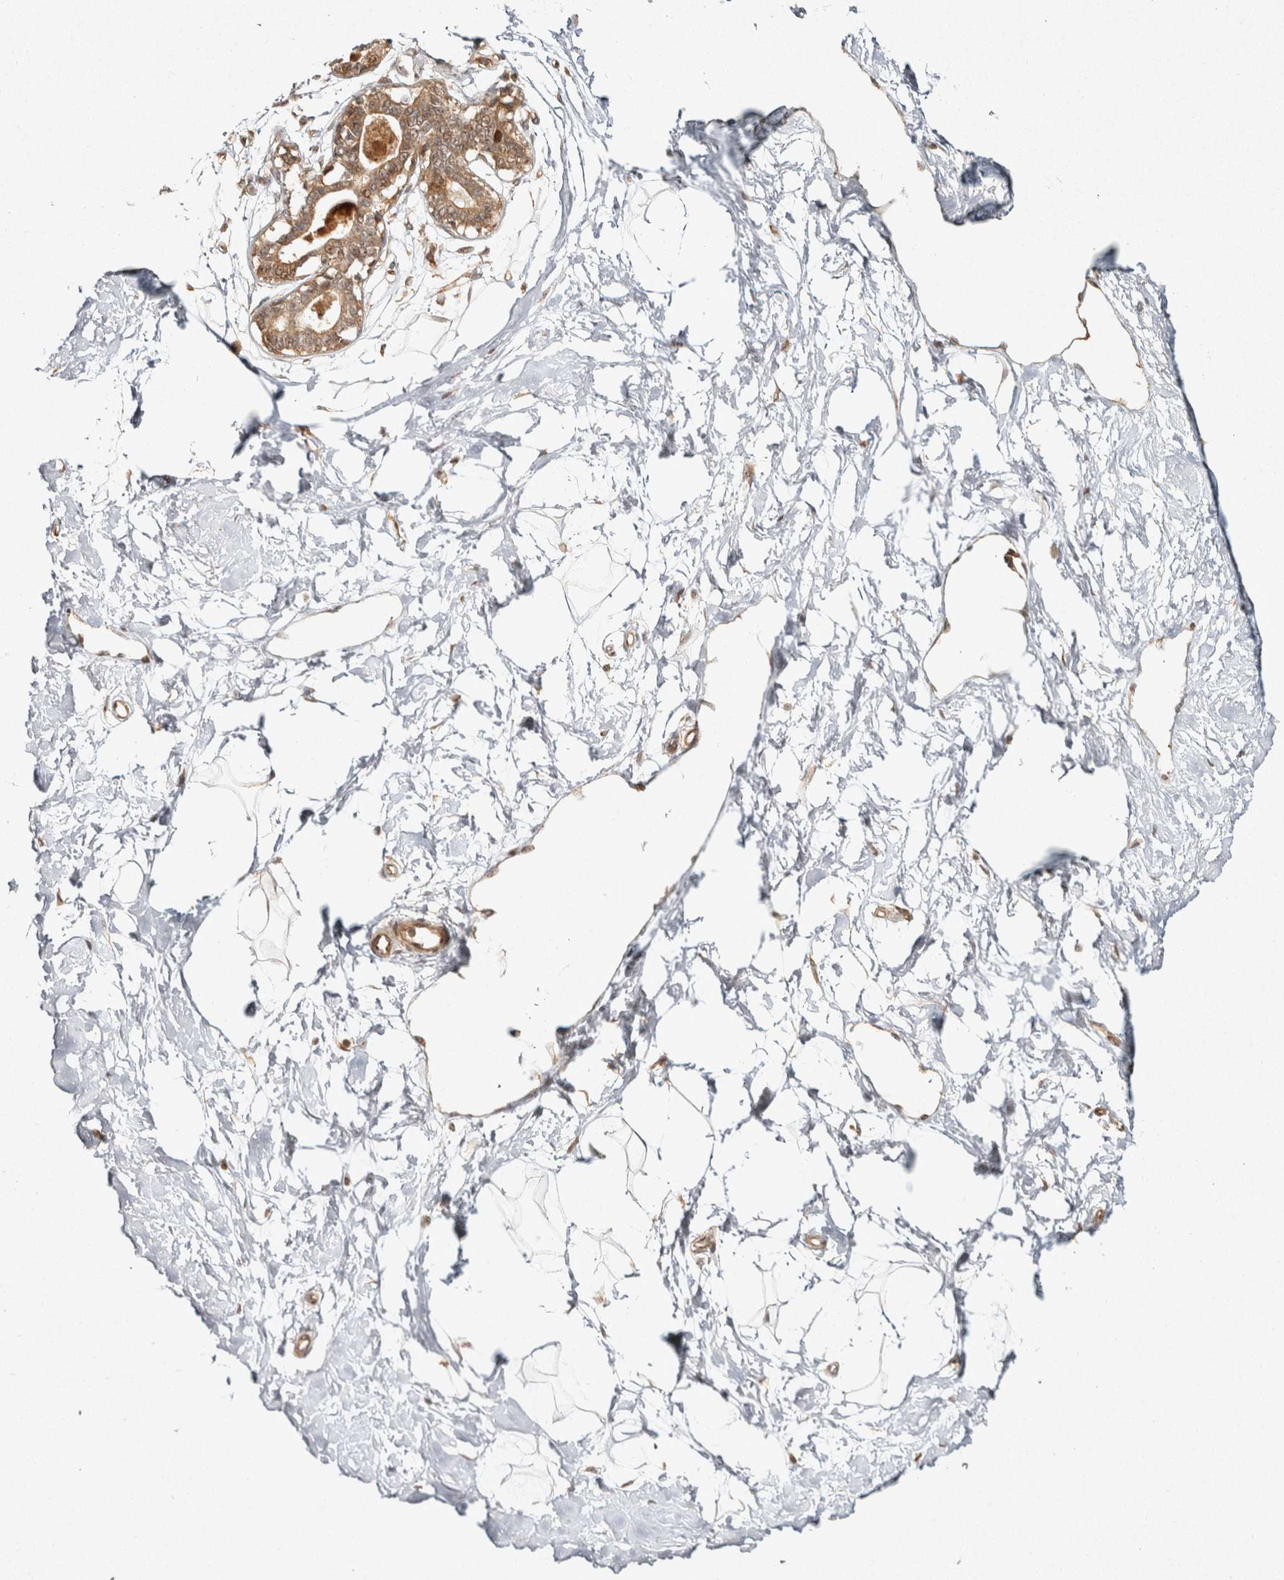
{"staining": {"intensity": "weak", "quantity": "25%-75%", "location": "cytoplasmic/membranous"}, "tissue": "breast", "cell_type": "Adipocytes", "image_type": "normal", "snomed": [{"axis": "morphology", "description": "Normal tissue, NOS"}, {"axis": "topography", "description": "Breast"}], "caption": "IHC image of unremarkable breast: human breast stained using immunohistochemistry (IHC) reveals low levels of weak protein expression localized specifically in the cytoplasmic/membranous of adipocytes, appearing as a cytoplasmic/membranous brown color.", "gene": "CAMSAP2", "patient": {"sex": "female", "age": 45}}